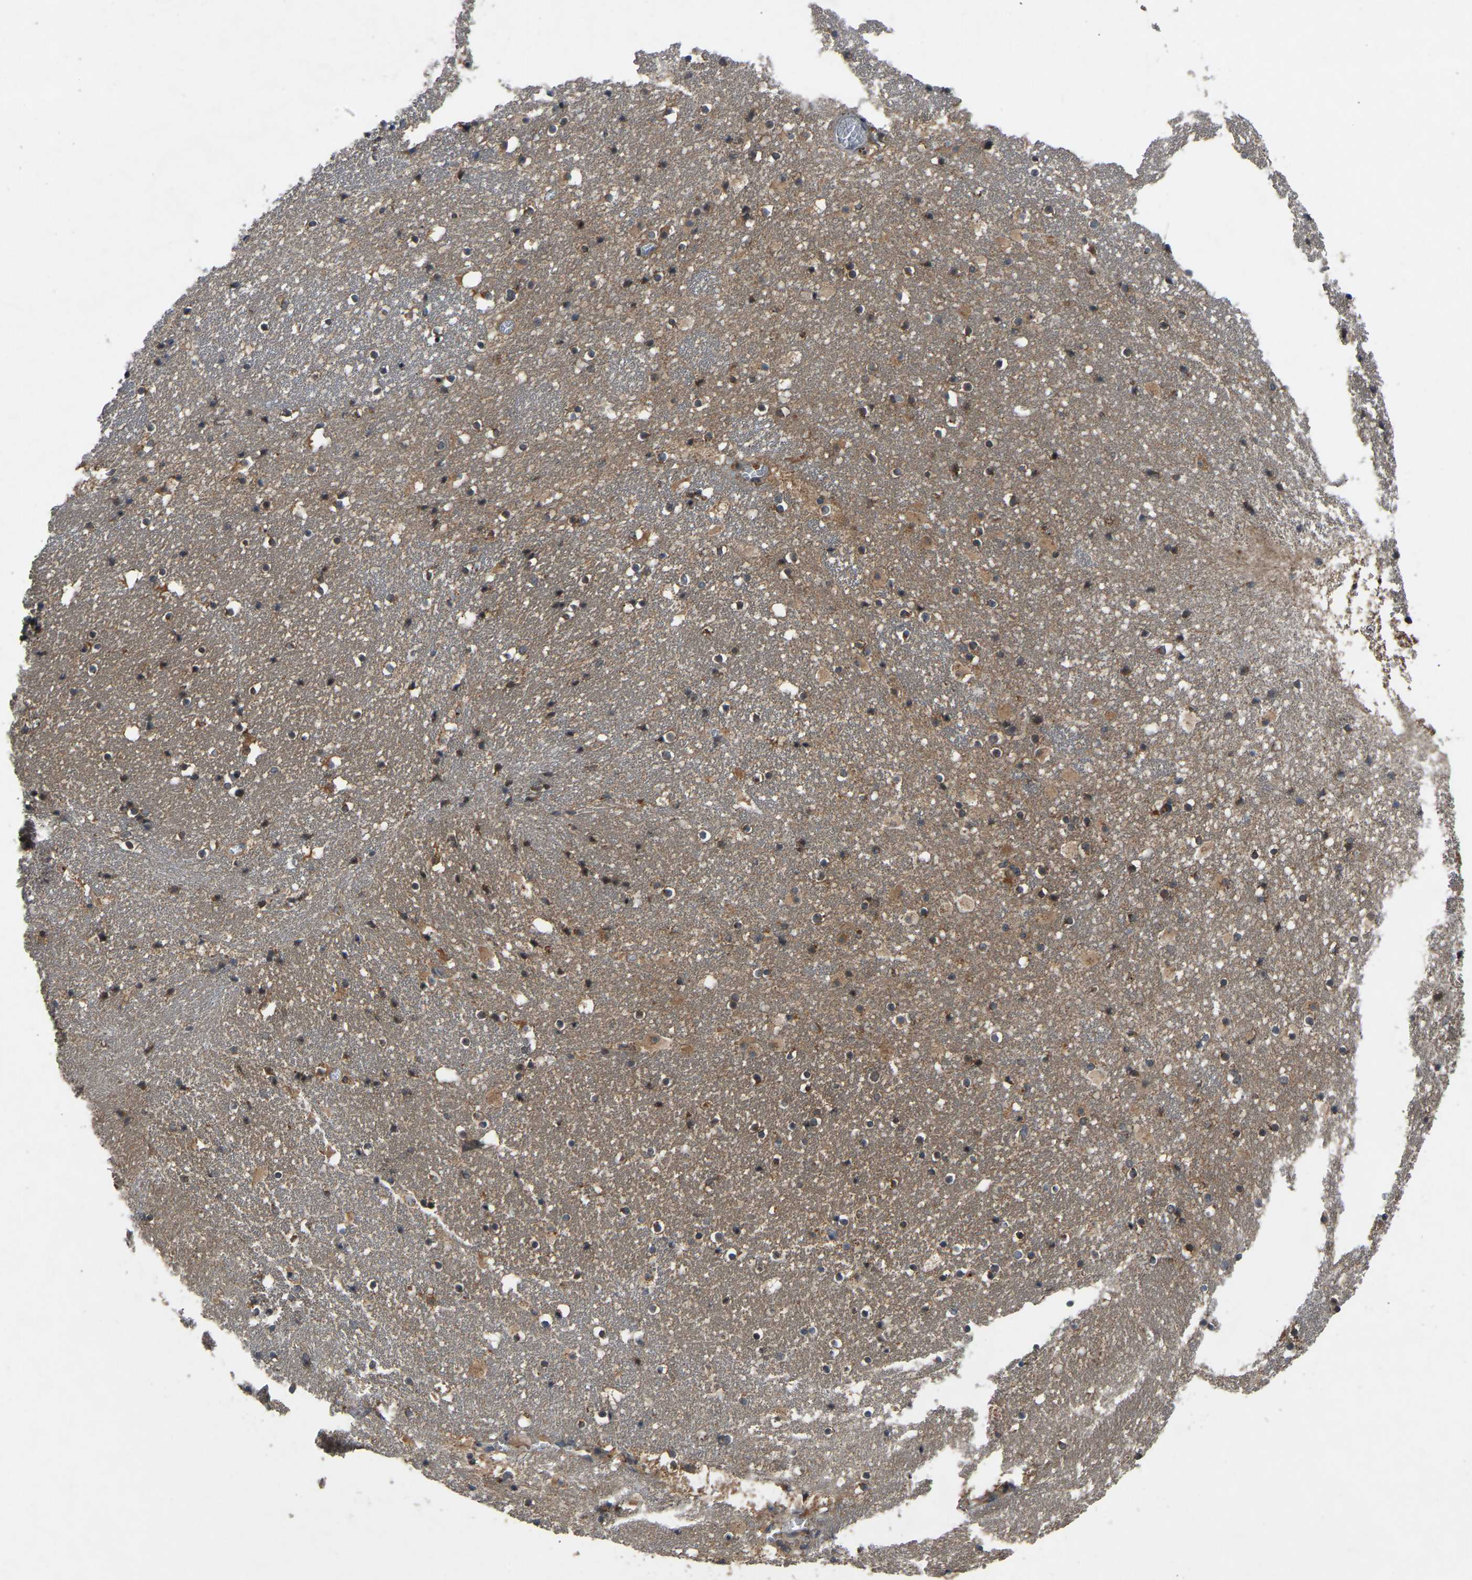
{"staining": {"intensity": "moderate", "quantity": "<25%", "location": "cytoplasmic/membranous"}, "tissue": "caudate", "cell_type": "Glial cells", "image_type": "normal", "snomed": [{"axis": "morphology", "description": "Normal tissue, NOS"}, {"axis": "topography", "description": "Lateral ventricle wall"}], "caption": "A histopathology image of human caudate stained for a protein demonstrates moderate cytoplasmic/membranous brown staining in glial cells. (DAB (3,3'-diaminobenzidine) = brown stain, brightfield microscopy at high magnification).", "gene": "FHIT", "patient": {"sex": "male", "age": 45}}